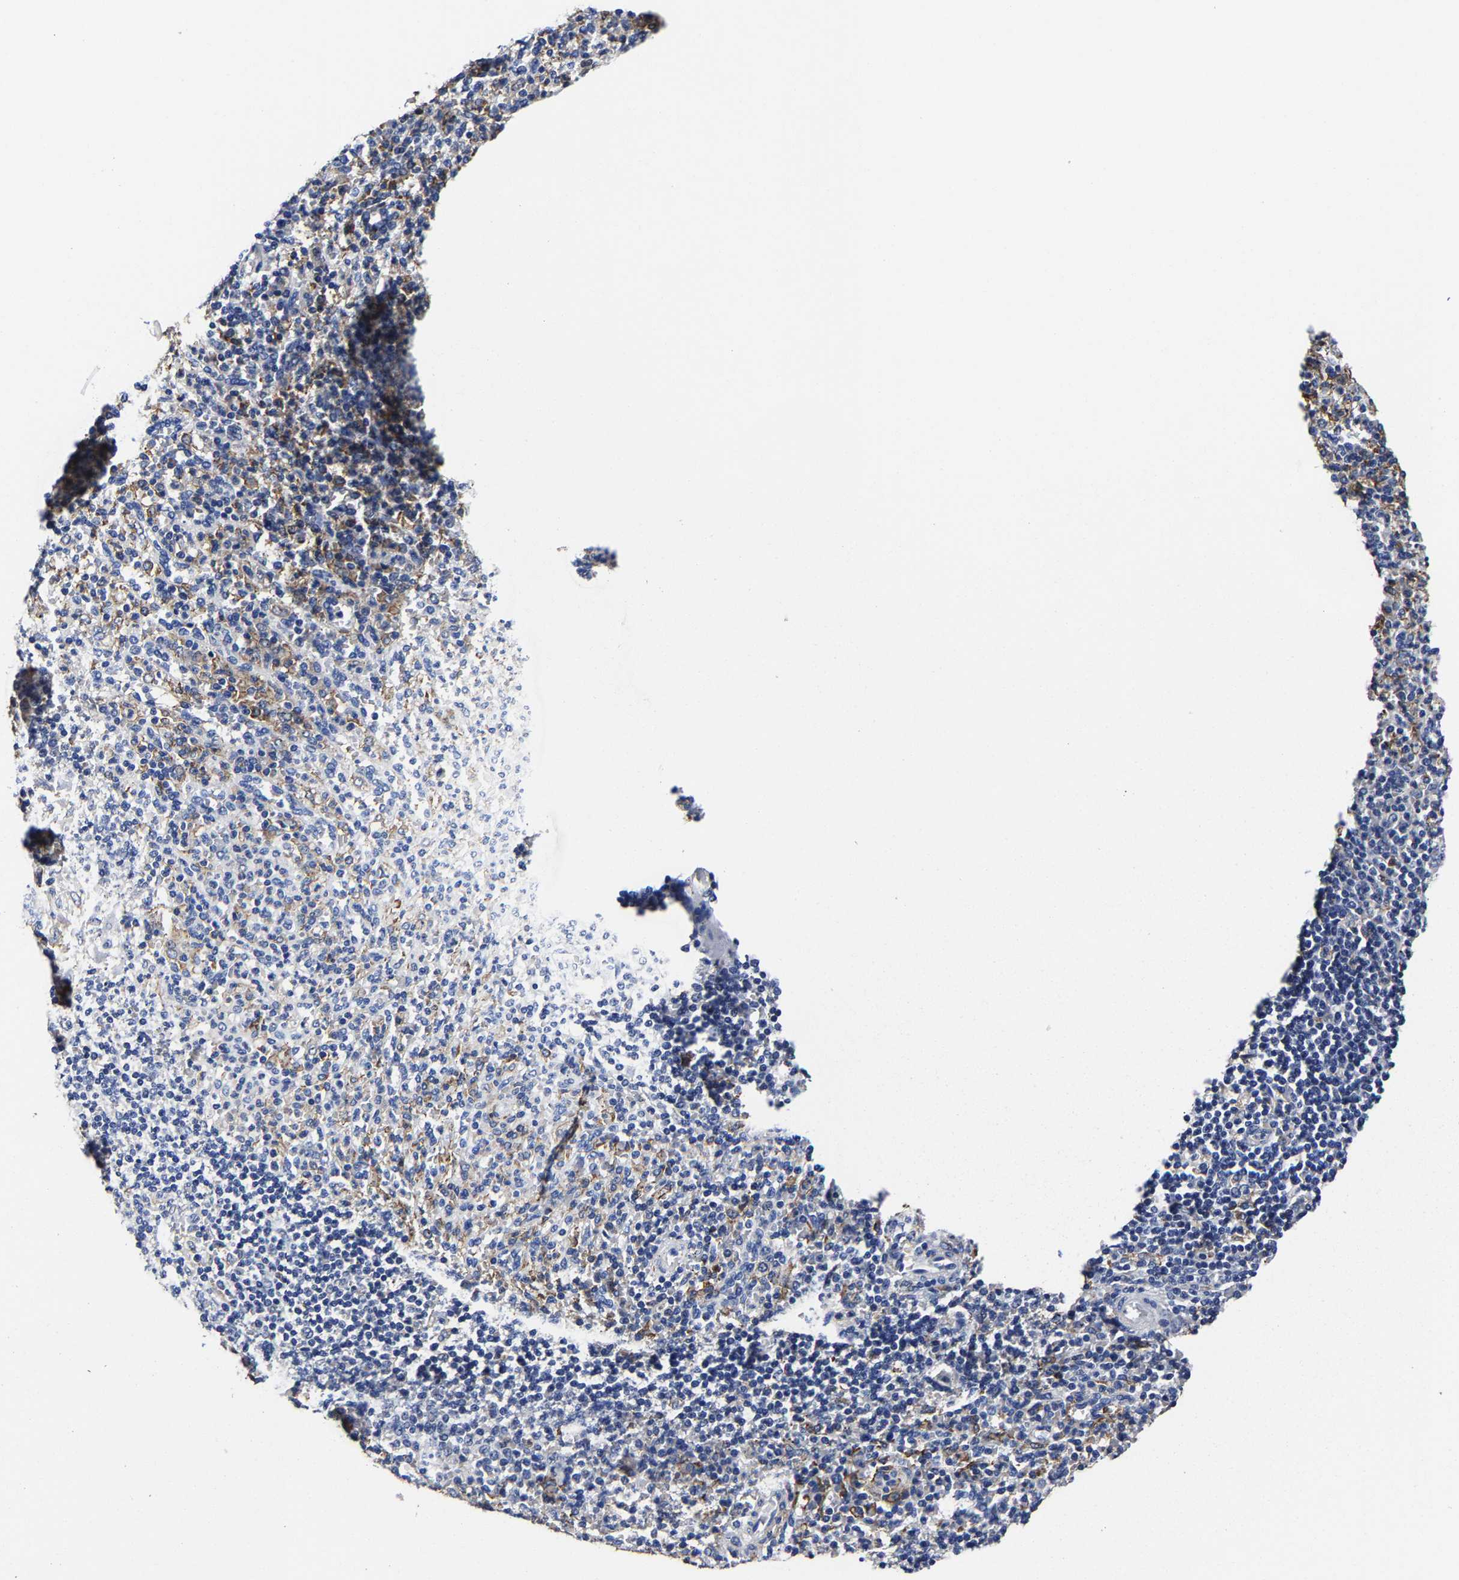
{"staining": {"intensity": "weak", "quantity": "<25%", "location": "cytoplasmic/membranous"}, "tissue": "spleen", "cell_type": "Cells in red pulp", "image_type": "normal", "snomed": [{"axis": "morphology", "description": "Normal tissue, NOS"}, {"axis": "topography", "description": "Spleen"}], "caption": "High power microscopy photomicrograph of an immunohistochemistry micrograph of benign spleen, revealing no significant expression in cells in red pulp. Nuclei are stained in blue.", "gene": "AASS", "patient": {"sex": "male", "age": 36}}